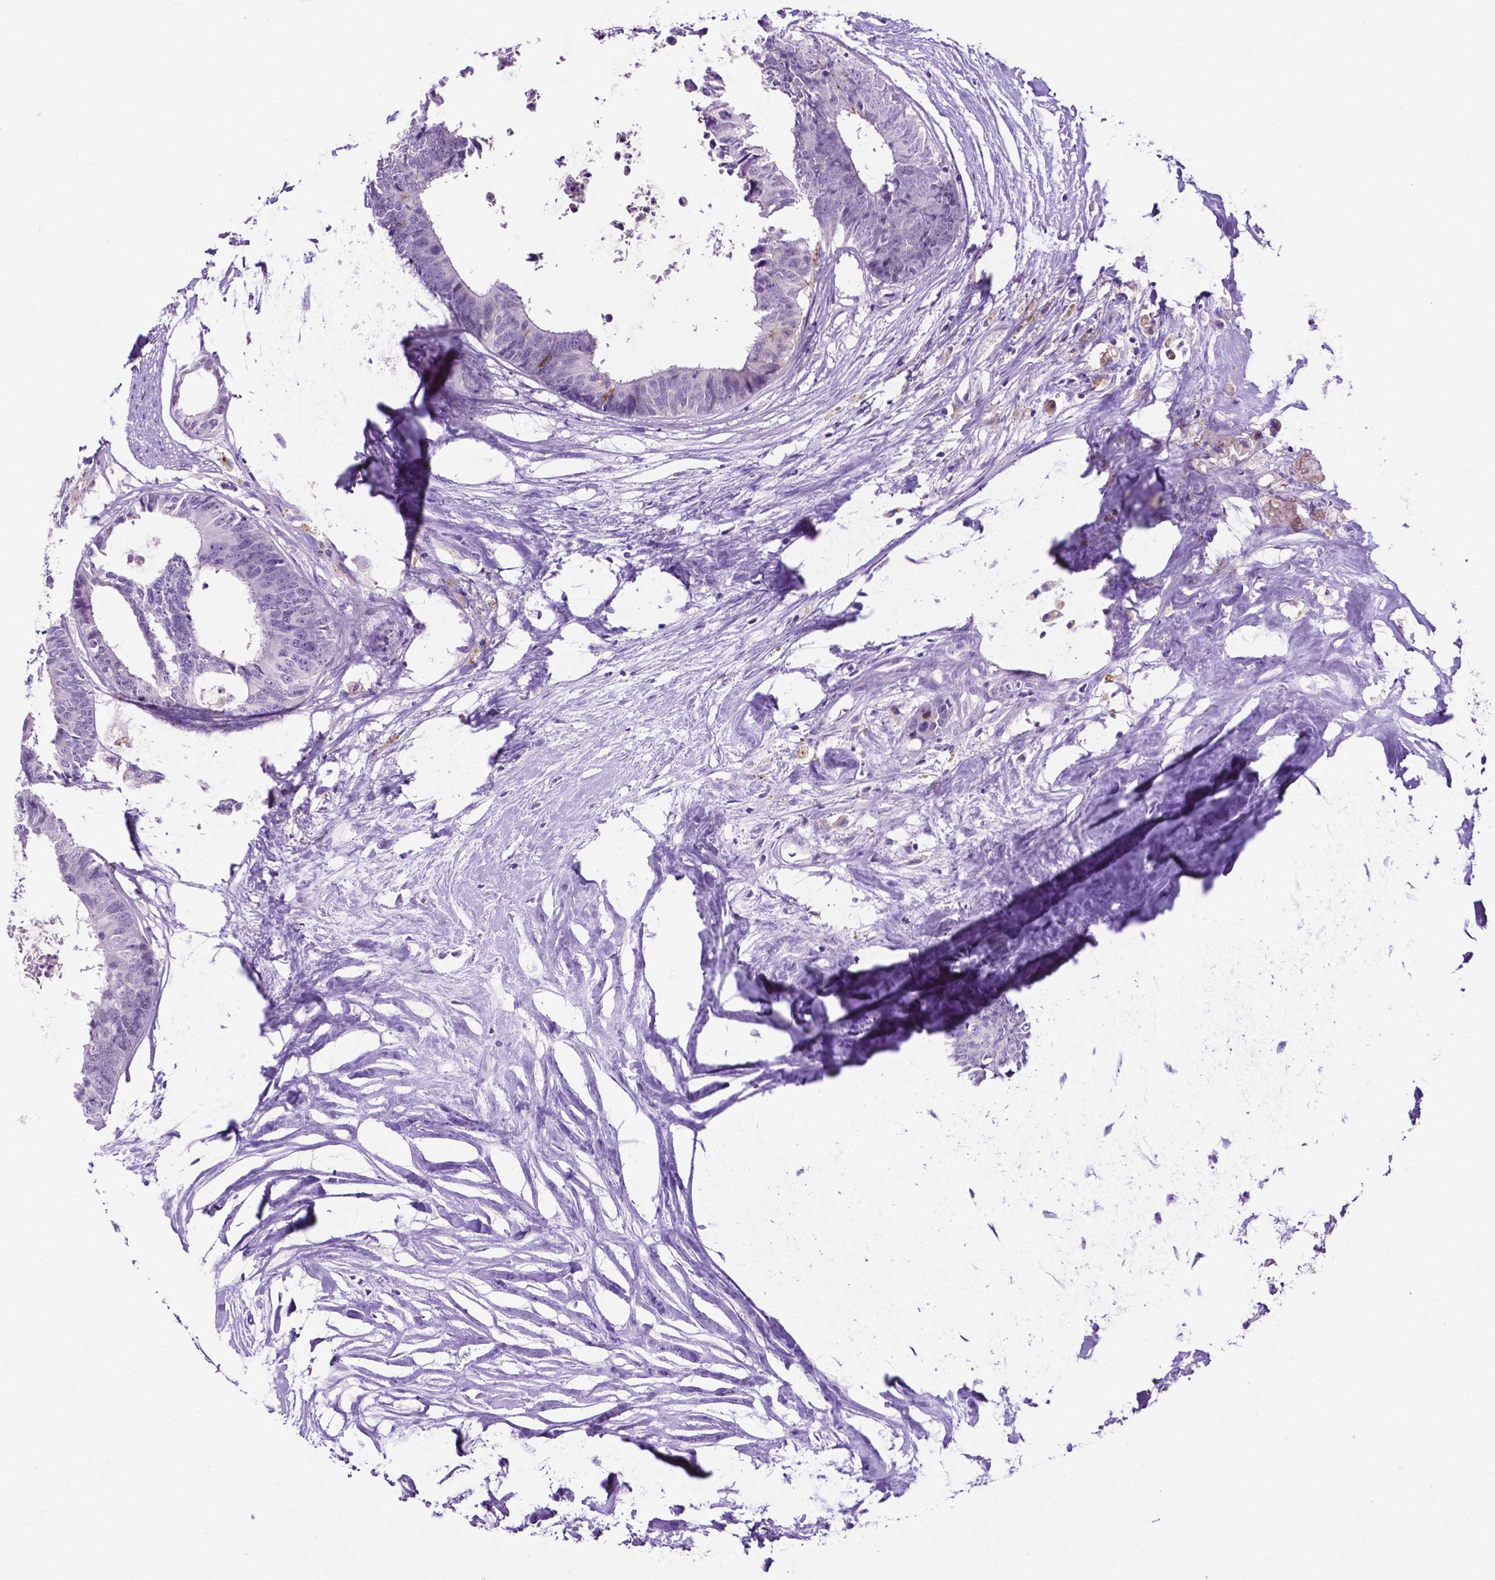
{"staining": {"intensity": "negative", "quantity": "none", "location": "none"}, "tissue": "colorectal cancer", "cell_type": "Tumor cells", "image_type": "cancer", "snomed": [{"axis": "morphology", "description": "Adenocarcinoma, NOS"}, {"axis": "topography", "description": "Colon"}, {"axis": "topography", "description": "Rectum"}], "caption": "Protein analysis of colorectal cancer exhibits no significant expression in tumor cells.", "gene": "TACSTD2", "patient": {"sex": "male", "age": 57}}